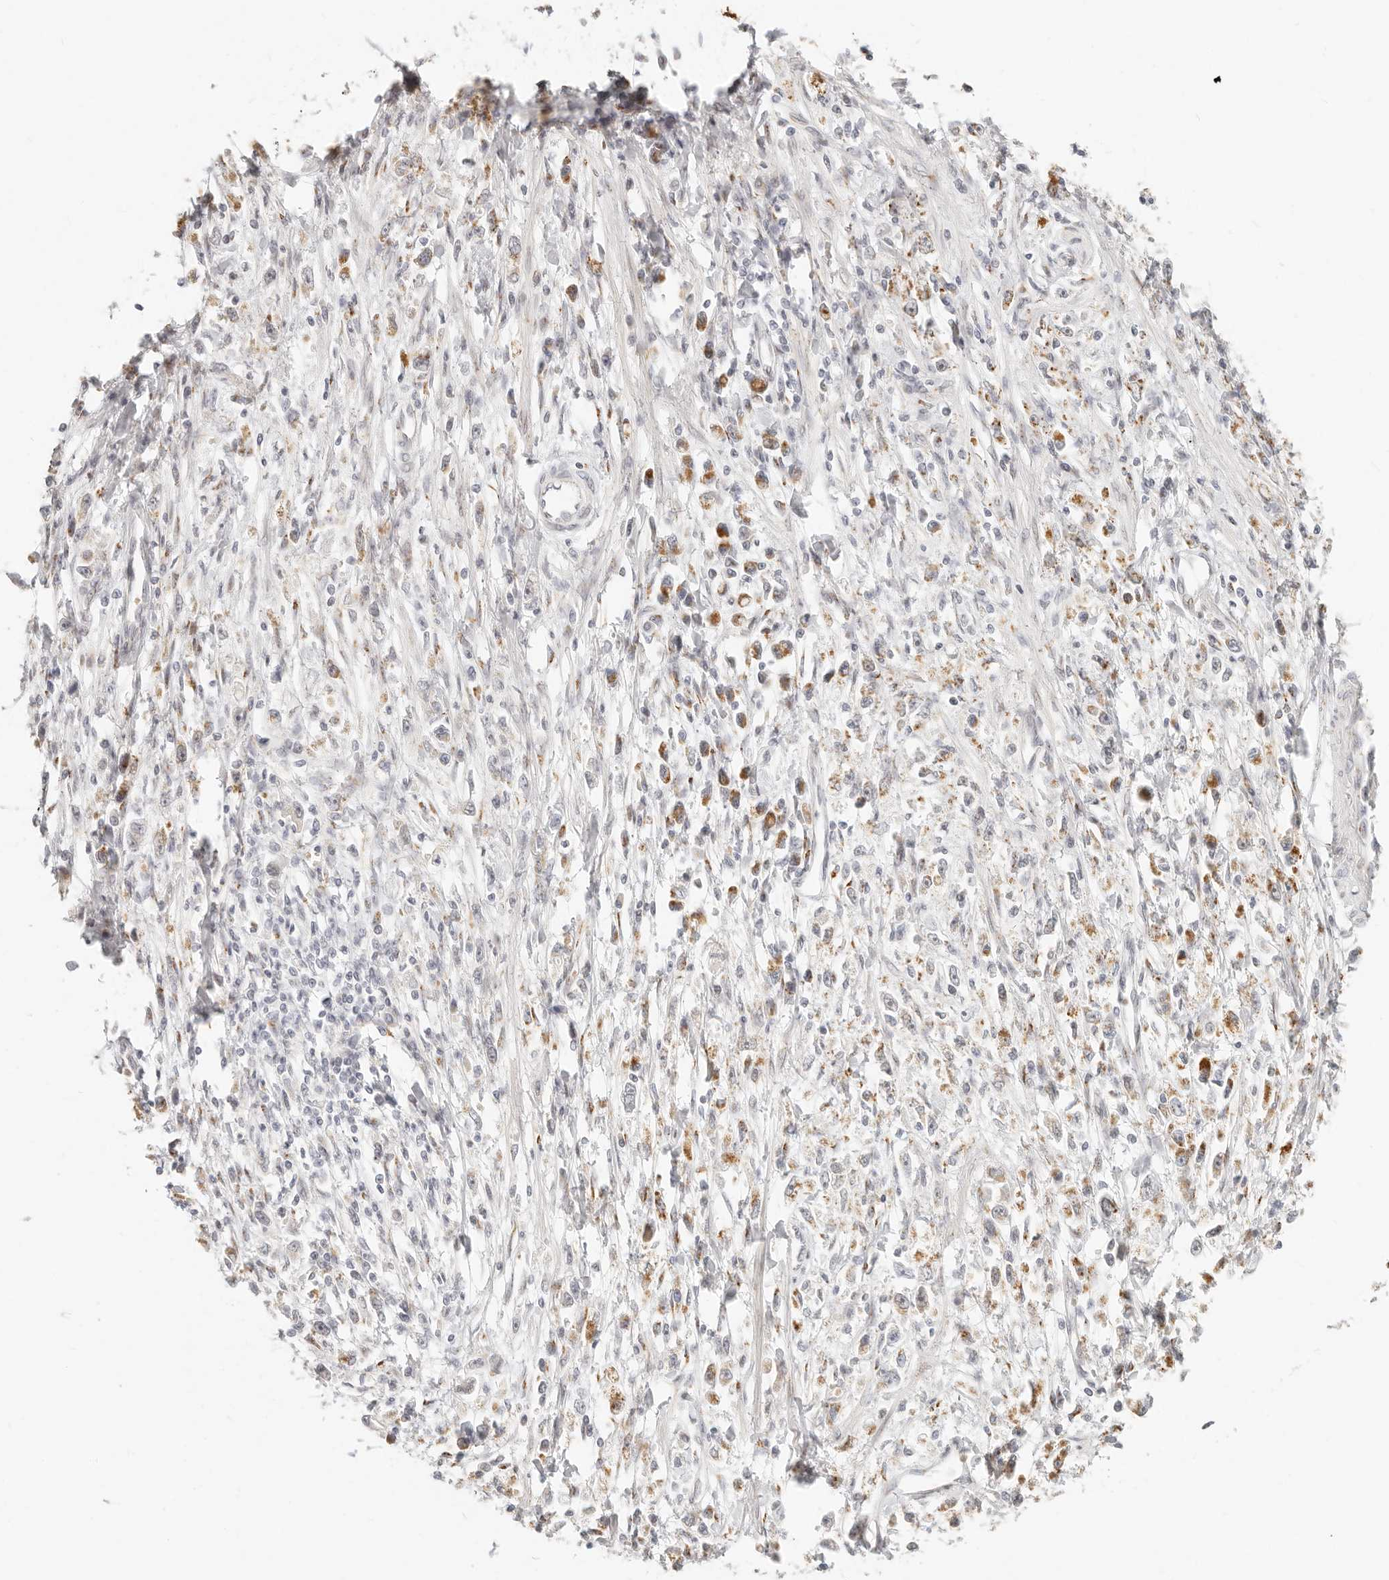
{"staining": {"intensity": "moderate", "quantity": "25%-75%", "location": "cytoplasmic/membranous"}, "tissue": "stomach cancer", "cell_type": "Tumor cells", "image_type": "cancer", "snomed": [{"axis": "morphology", "description": "Adenocarcinoma, NOS"}, {"axis": "topography", "description": "Stomach"}], "caption": "Stomach cancer (adenocarcinoma) stained for a protein shows moderate cytoplasmic/membranous positivity in tumor cells.", "gene": "FAM20B", "patient": {"sex": "female", "age": 59}}